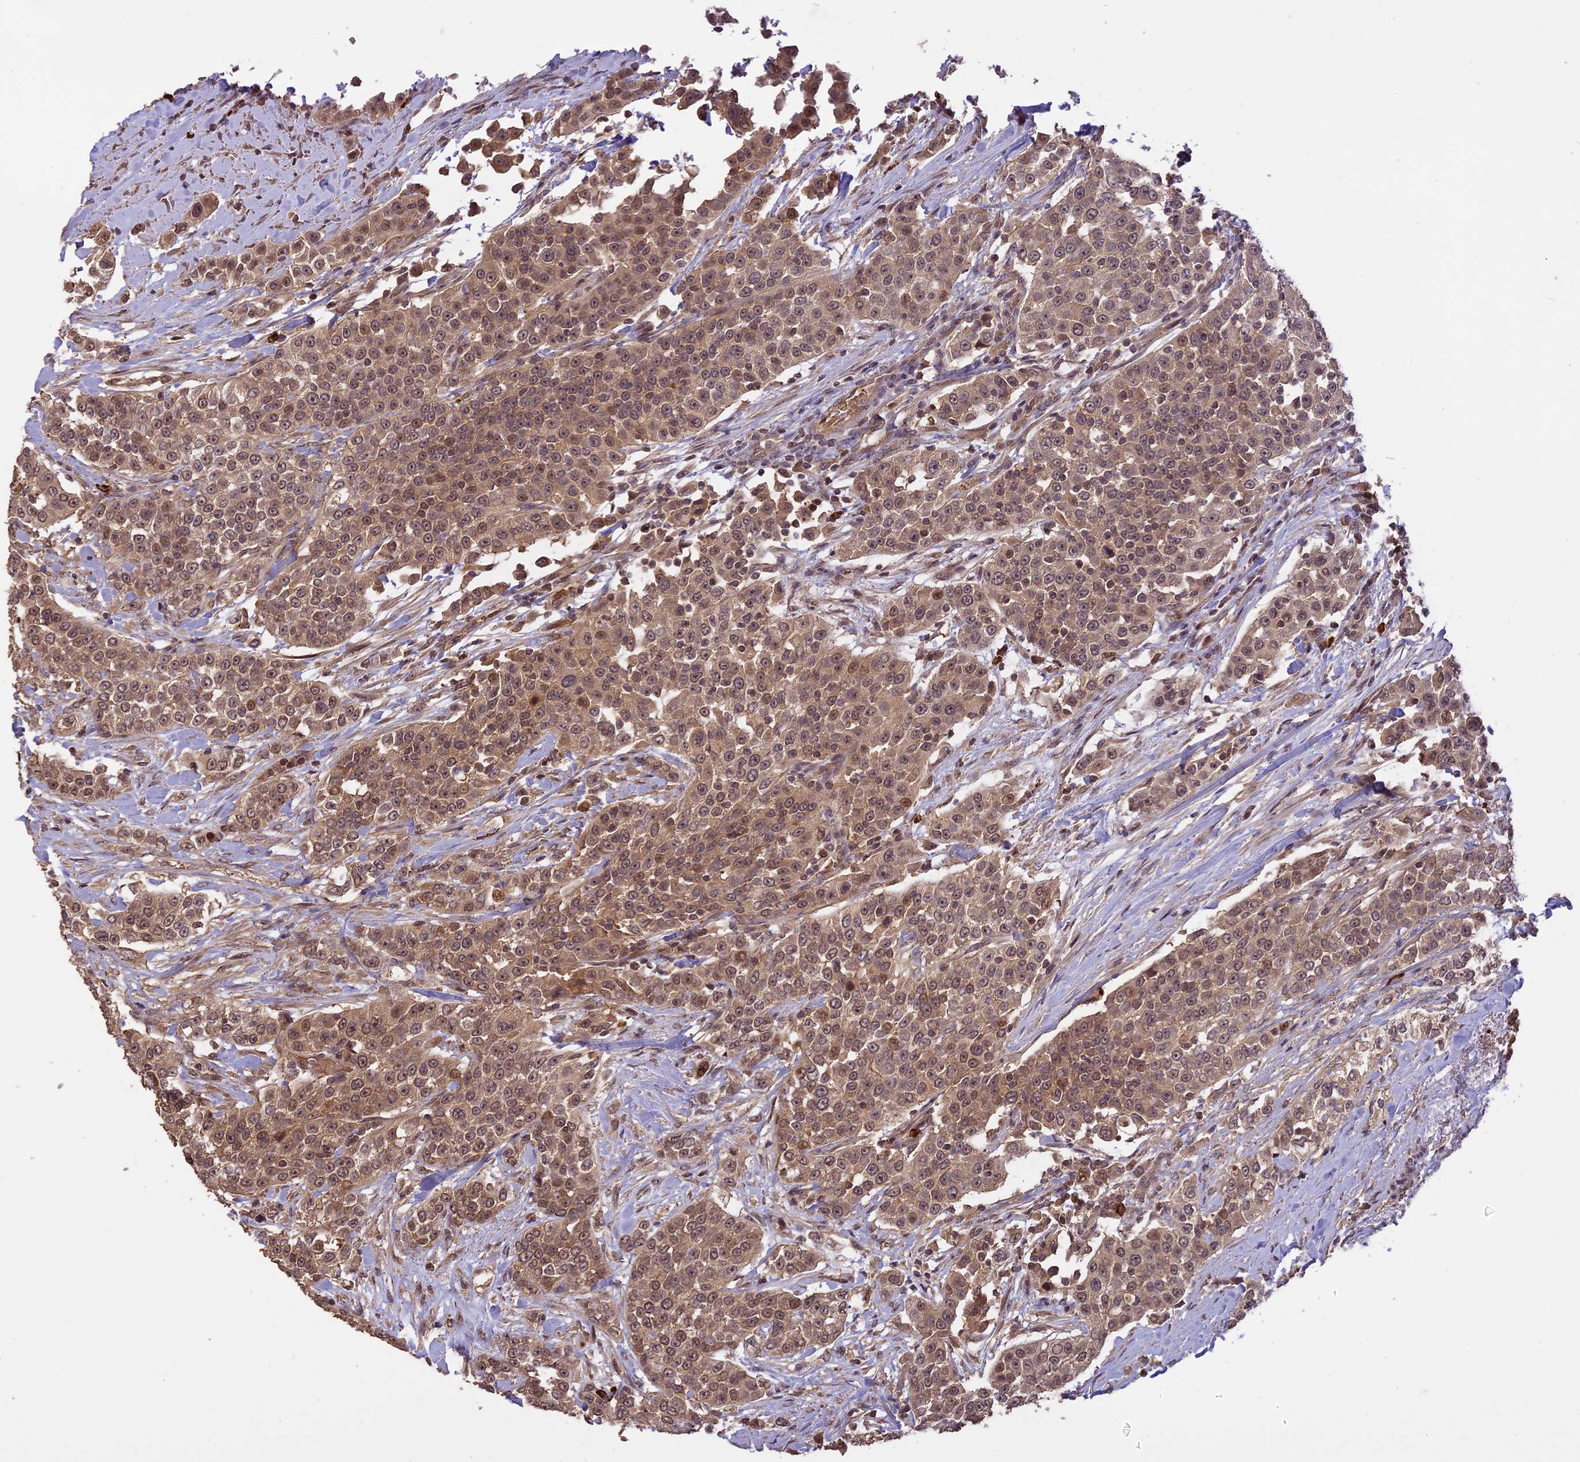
{"staining": {"intensity": "moderate", "quantity": ">75%", "location": "cytoplasmic/membranous,nuclear"}, "tissue": "urothelial cancer", "cell_type": "Tumor cells", "image_type": "cancer", "snomed": [{"axis": "morphology", "description": "Urothelial carcinoma, High grade"}, {"axis": "topography", "description": "Urinary bladder"}], "caption": "Immunohistochemistry histopathology image of neoplastic tissue: high-grade urothelial carcinoma stained using IHC shows medium levels of moderate protein expression localized specifically in the cytoplasmic/membranous and nuclear of tumor cells, appearing as a cytoplasmic/membranous and nuclear brown color.", "gene": "TIGD7", "patient": {"sex": "female", "age": 80}}